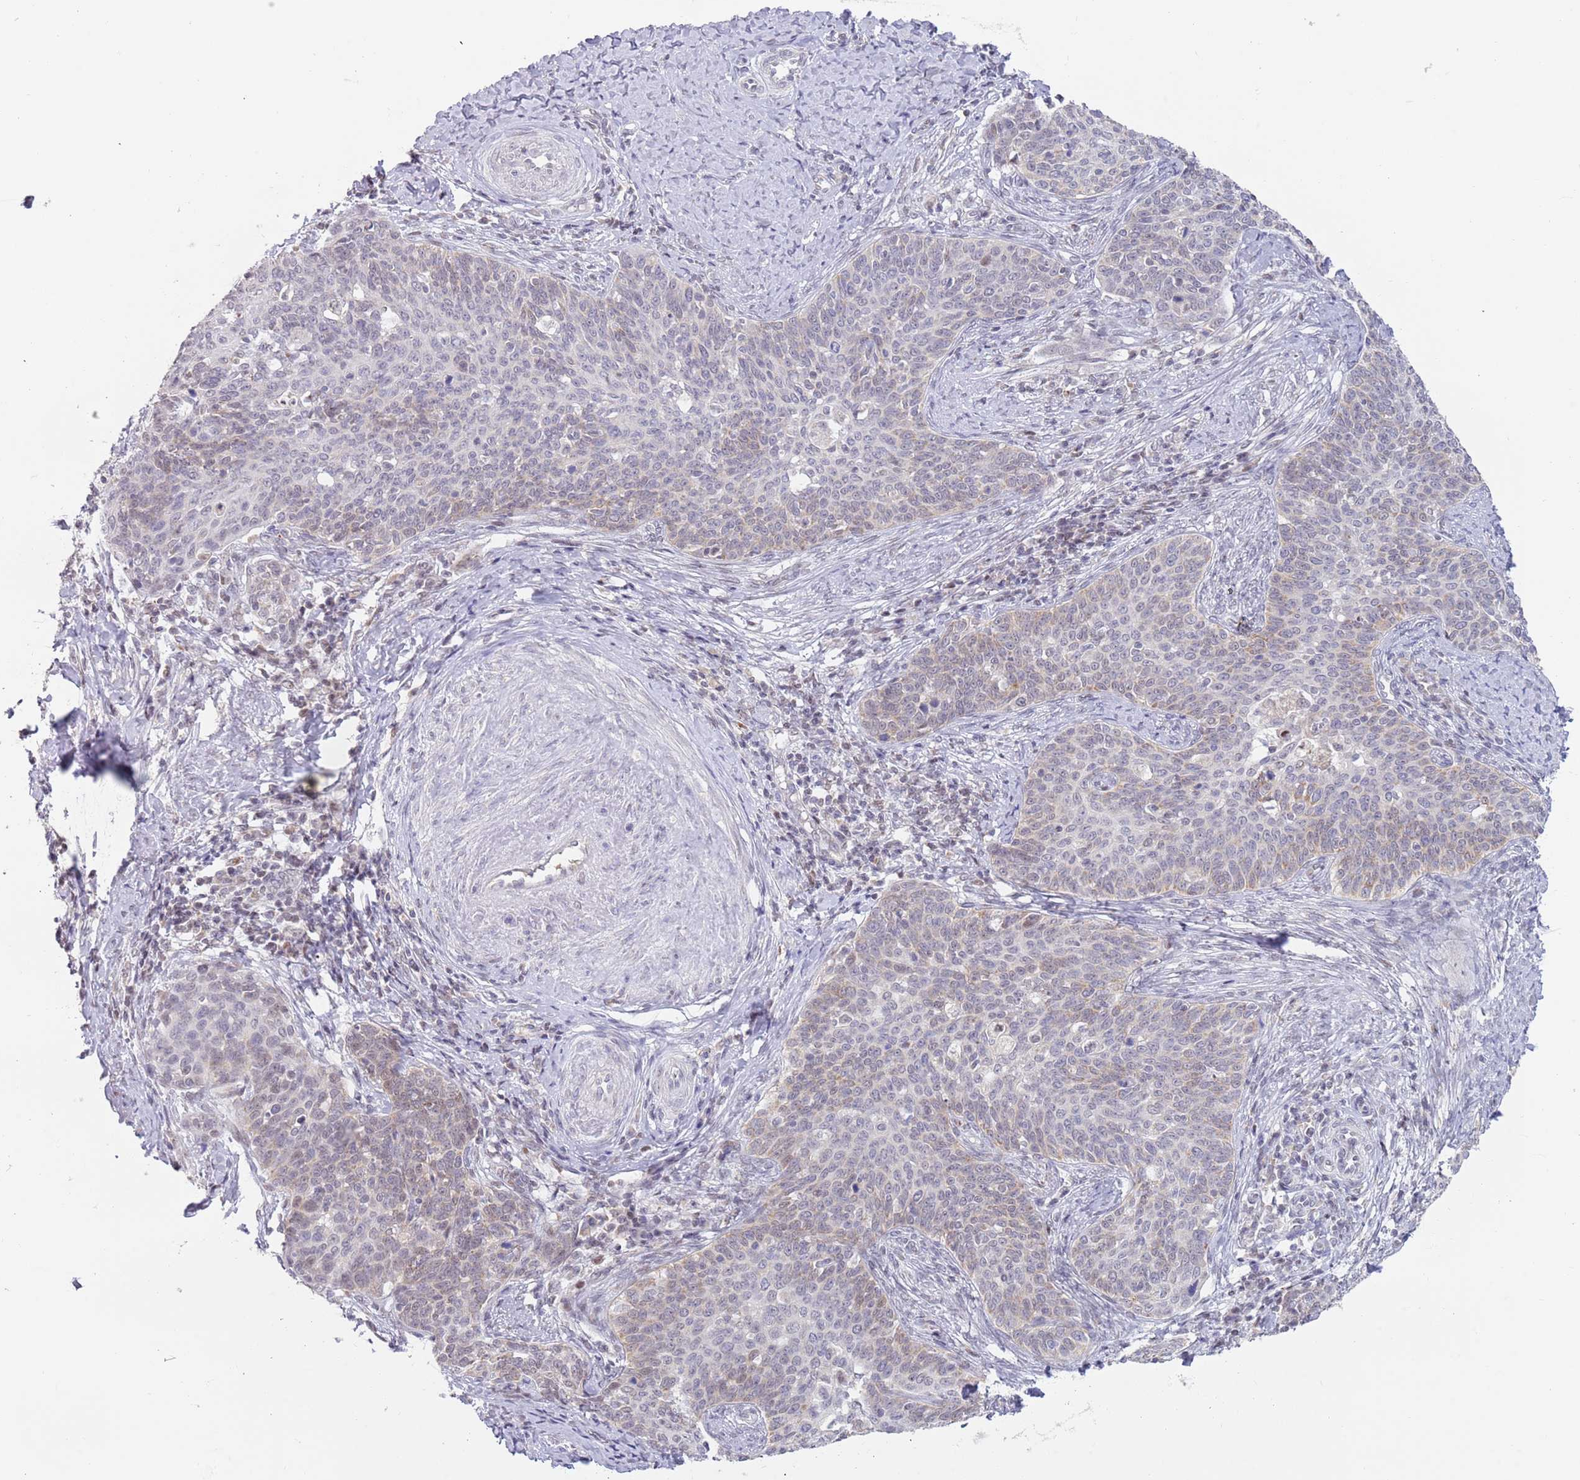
{"staining": {"intensity": "negative", "quantity": "none", "location": "none"}, "tissue": "cervical cancer", "cell_type": "Tumor cells", "image_type": "cancer", "snomed": [{"axis": "morphology", "description": "Squamous cell carcinoma, NOS"}, {"axis": "topography", "description": "Cervix"}], "caption": "Immunohistochemistry (IHC) histopathology image of neoplastic tissue: squamous cell carcinoma (cervical) stained with DAB displays no significant protein staining in tumor cells. (DAB IHC with hematoxylin counter stain).", "gene": "TIMM13", "patient": {"sex": "female", "age": 39}}